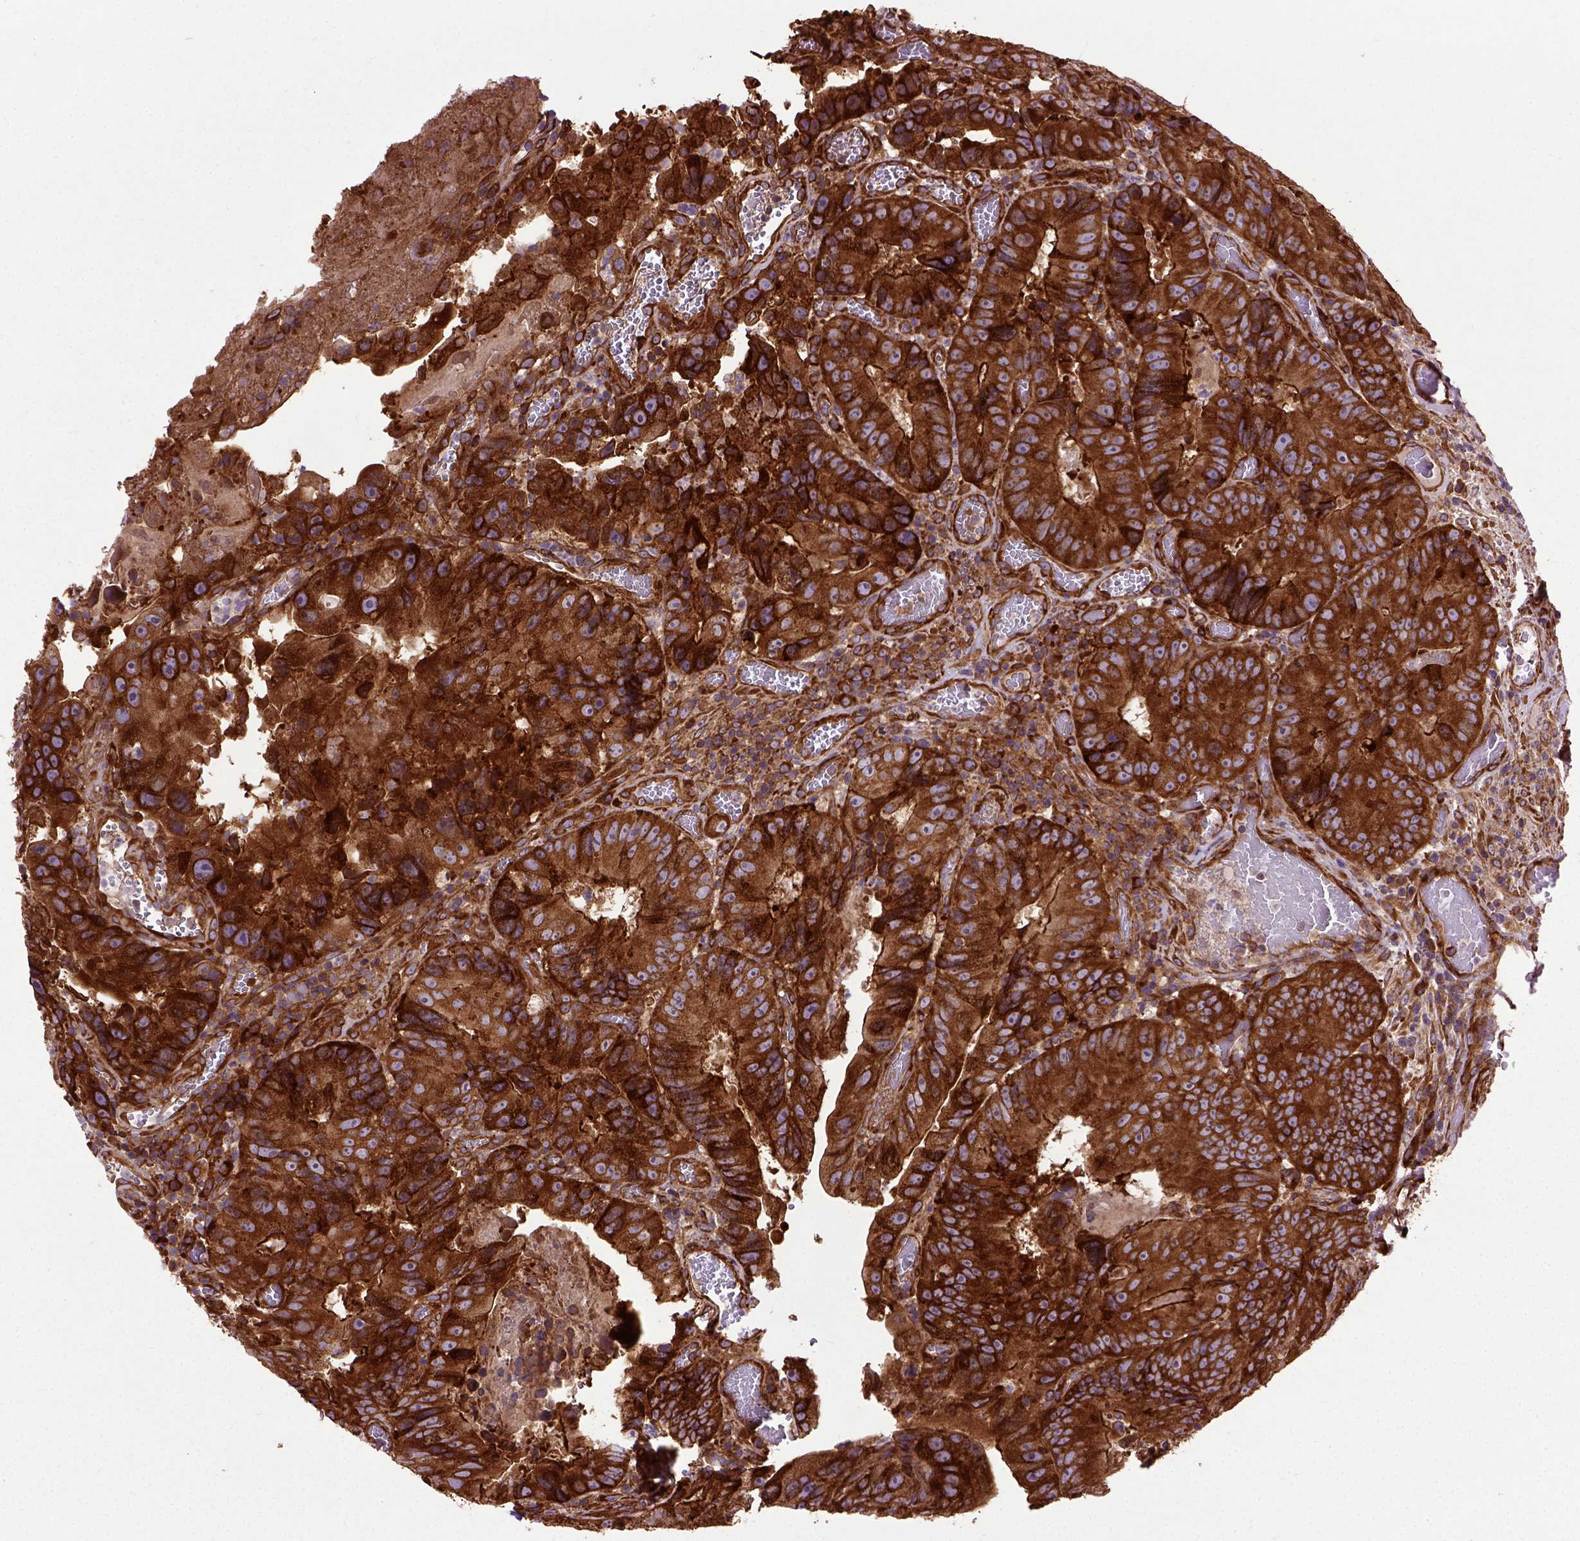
{"staining": {"intensity": "strong", "quantity": ">75%", "location": "cytoplasmic/membranous"}, "tissue": "colorectal cancer", "cell_type": "Tumor cells", "image_type": "cancer", "snomed": [{"axis": "morphology", "description": "Adenocarcinoma, NOS"}, {"axis": "topography", "description": "Colon"}], "caption": "Tumor cells show strong cytoplasmic/membranous expression in about >75% of cells in colorectal cancer.", "gene": "CAPRIN1", "patient": {"sex": "female", "age": 86}}